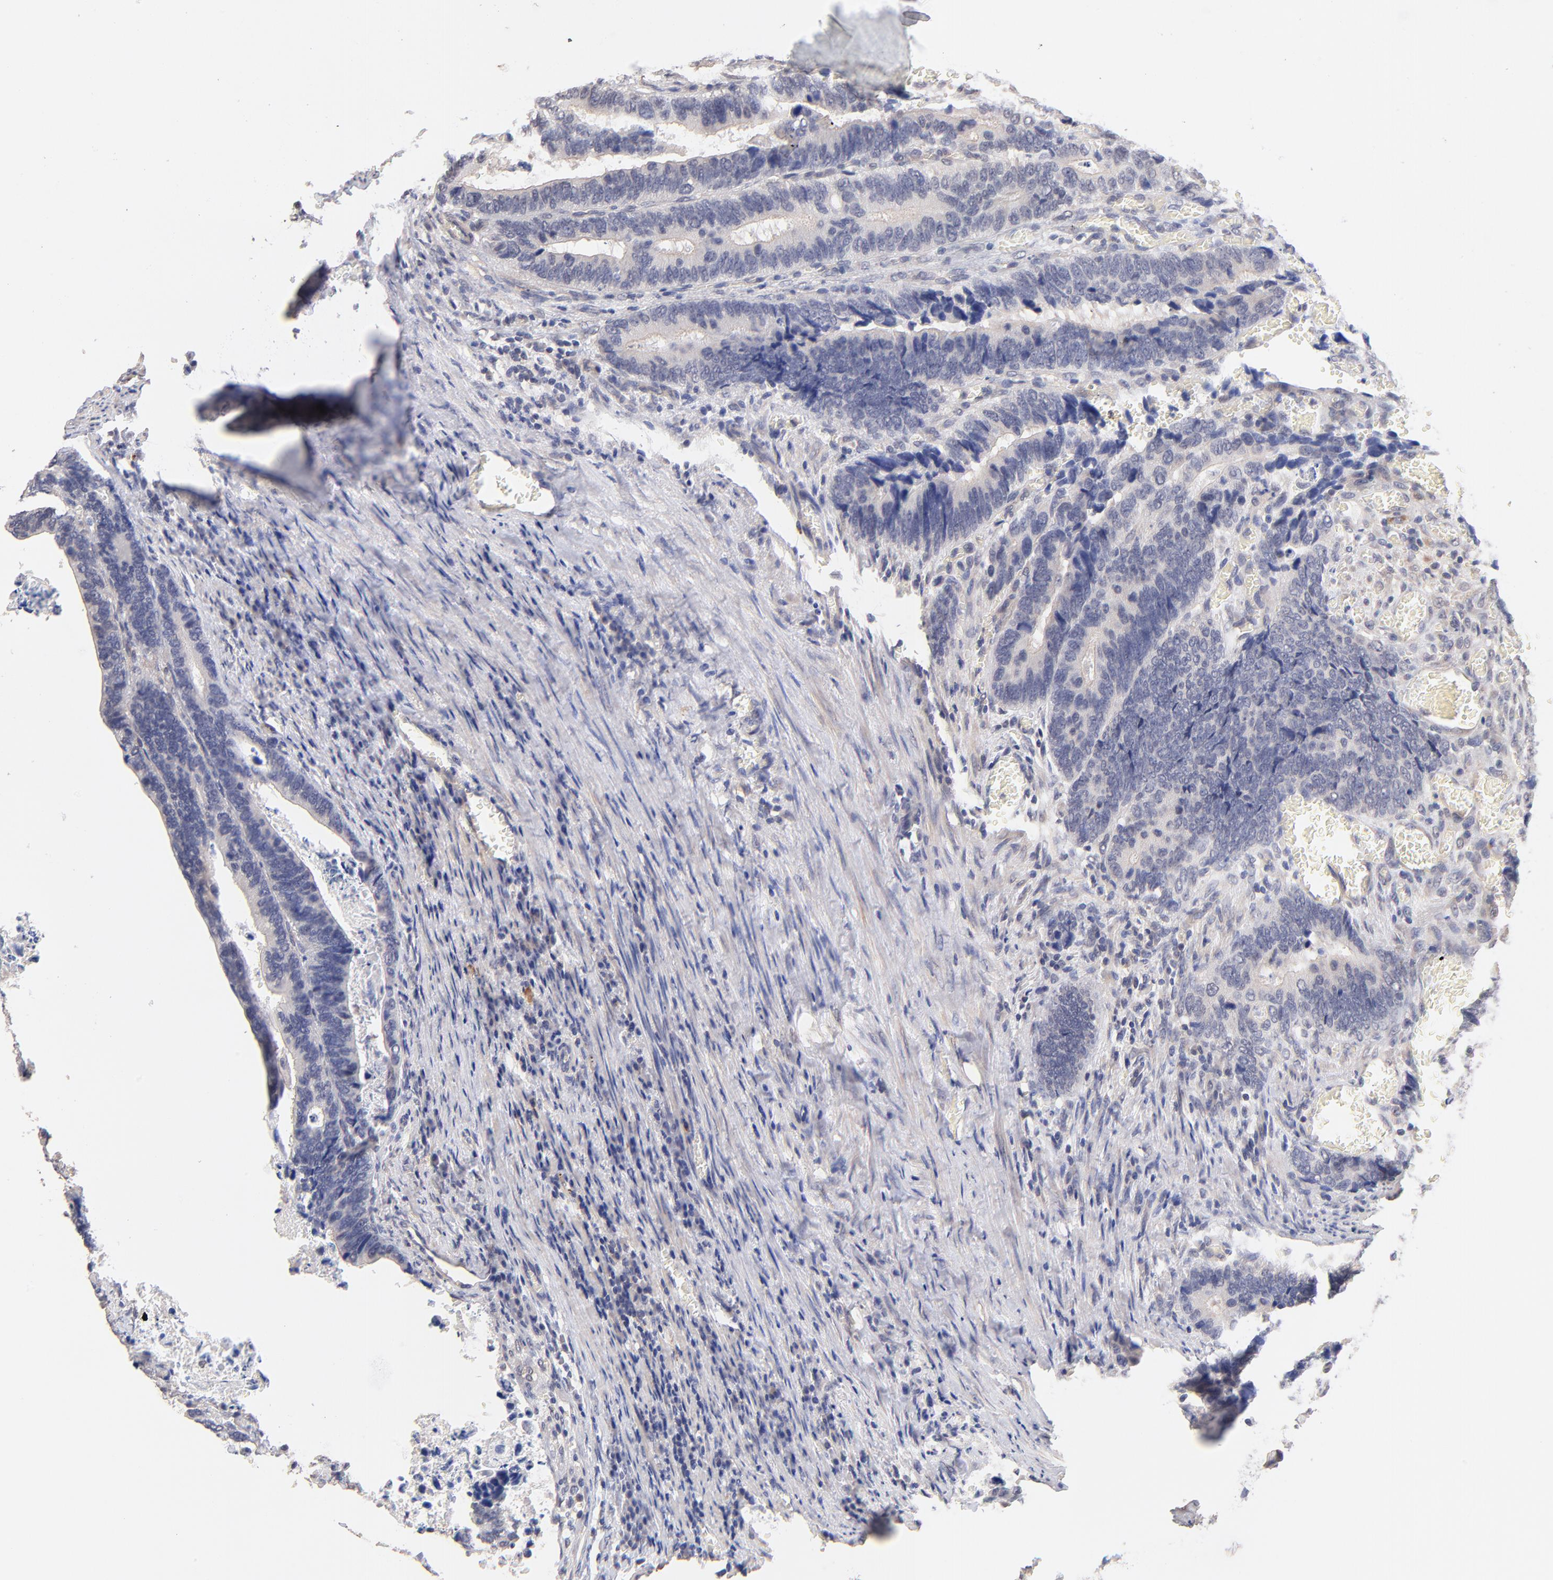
{"staining": {"intensity": "negative", "quantity": "none", "location": "none"}, "tissue": "colorectal cancer", "cell_type": "Tumor cells", "image_type": "cancer", "snomed": [{"axis": "morphology", "description": "Adenocarcinoma, NOS"}, {"axis": "topography", "description": "Colon"}], "caption": "This is an immunohistochemistry photomicrograph of colorectal cancer. There is no positivity in tumor cells.", "gene": "RIBC2", "patient": {"sex": "male", "age": 72}}